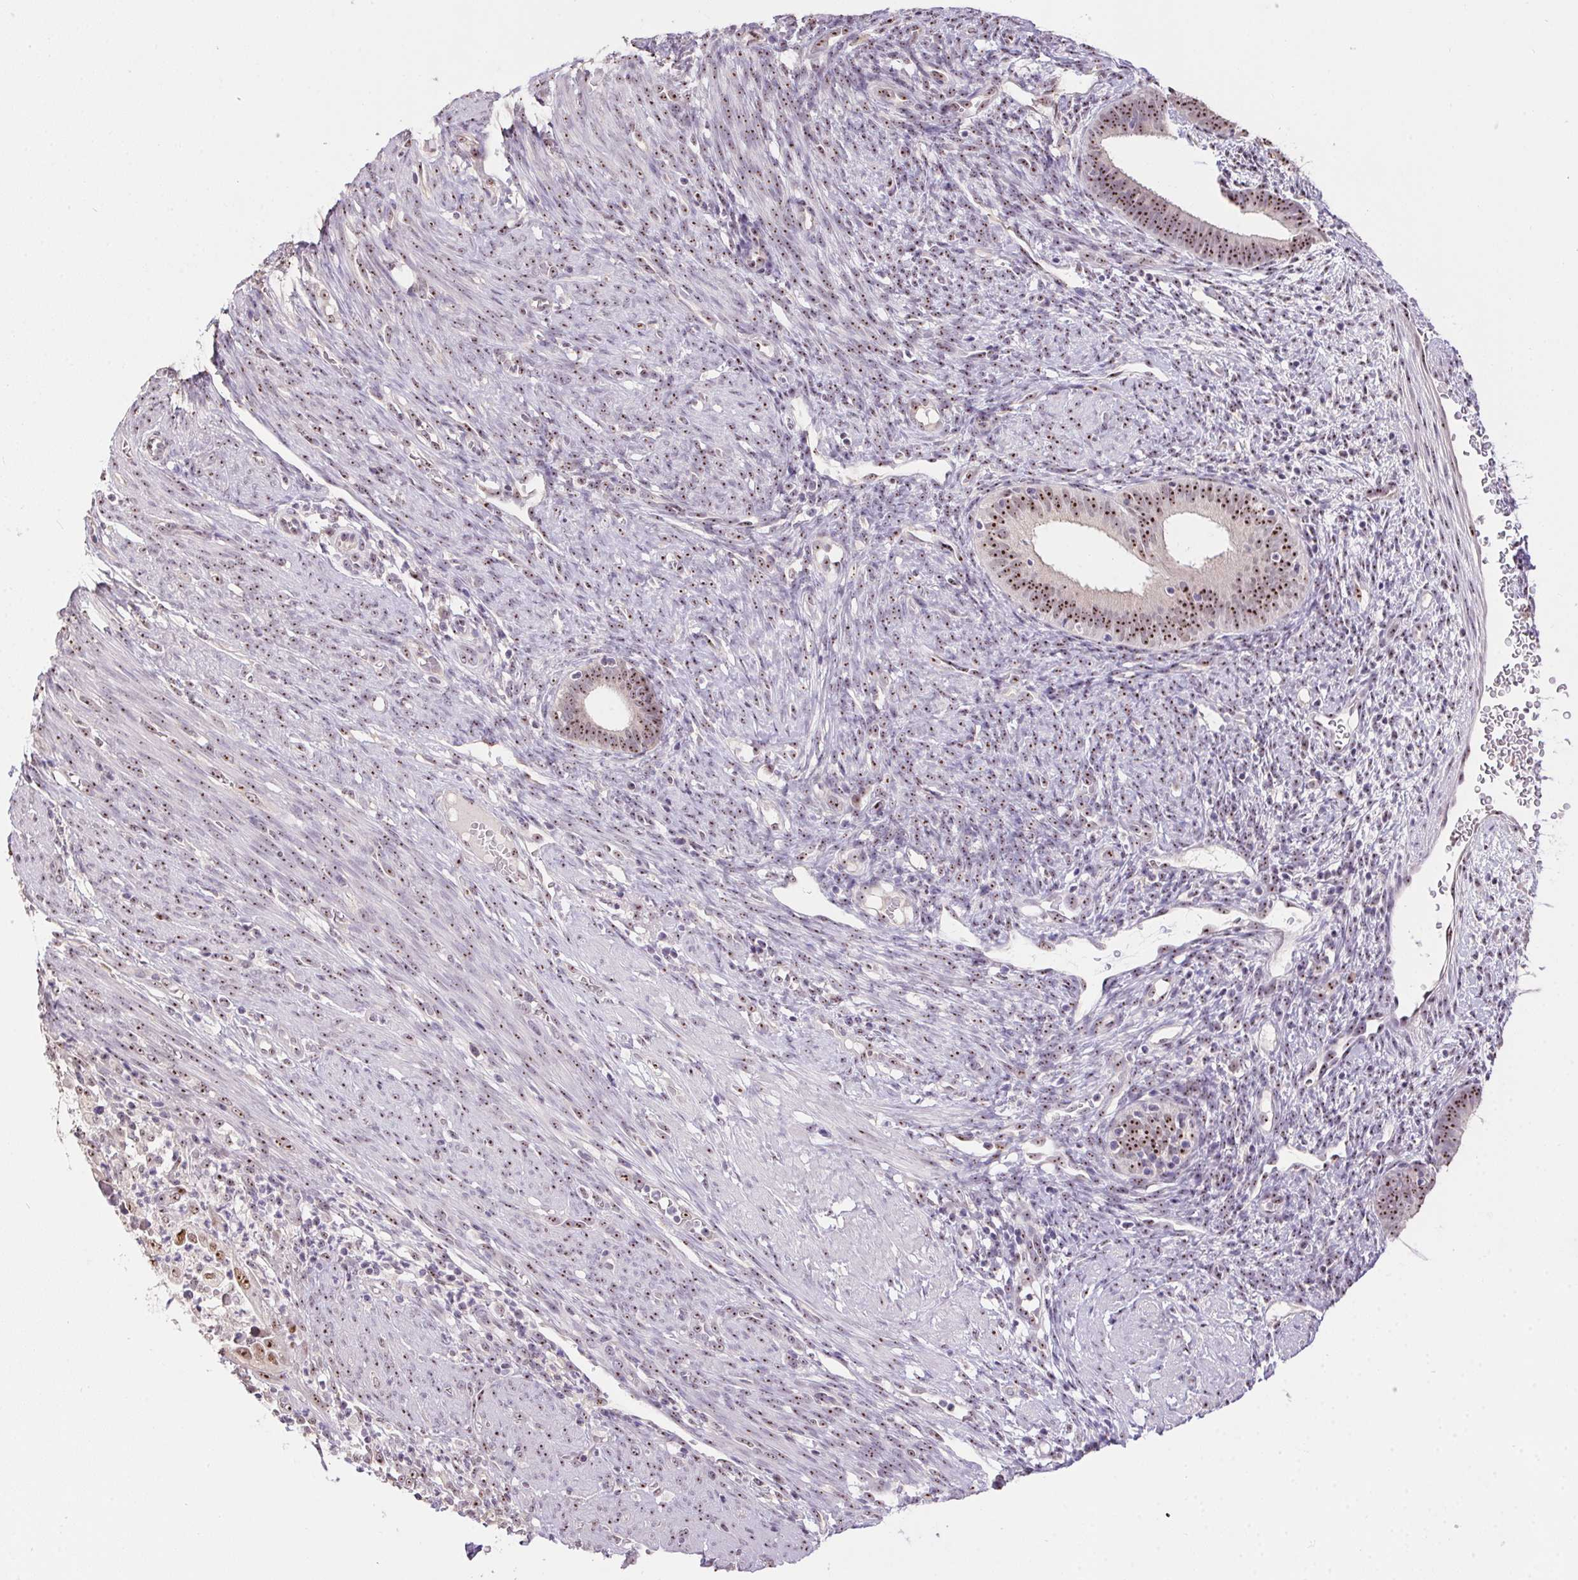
{"staining": {"intensity": "moderate", "quantity": ">75%", "location": "nuclear"}, "tissue": "endometrial cancer", "cell_type": "Tumor cells", "image_type": "cancer", "snomed": [{"axis": "morphology", "description": "Adenocarcinoma, NOS"}, {"axis": "topography", "description": "Endometrium"}], "caption": "A brown stain highlights moderate nuclear expression of a protein in human endometrial cancer (adenocarcinoma) tumor cells.", "gene": "BATF2", "patient": {"sex": "female", "age": 51}}